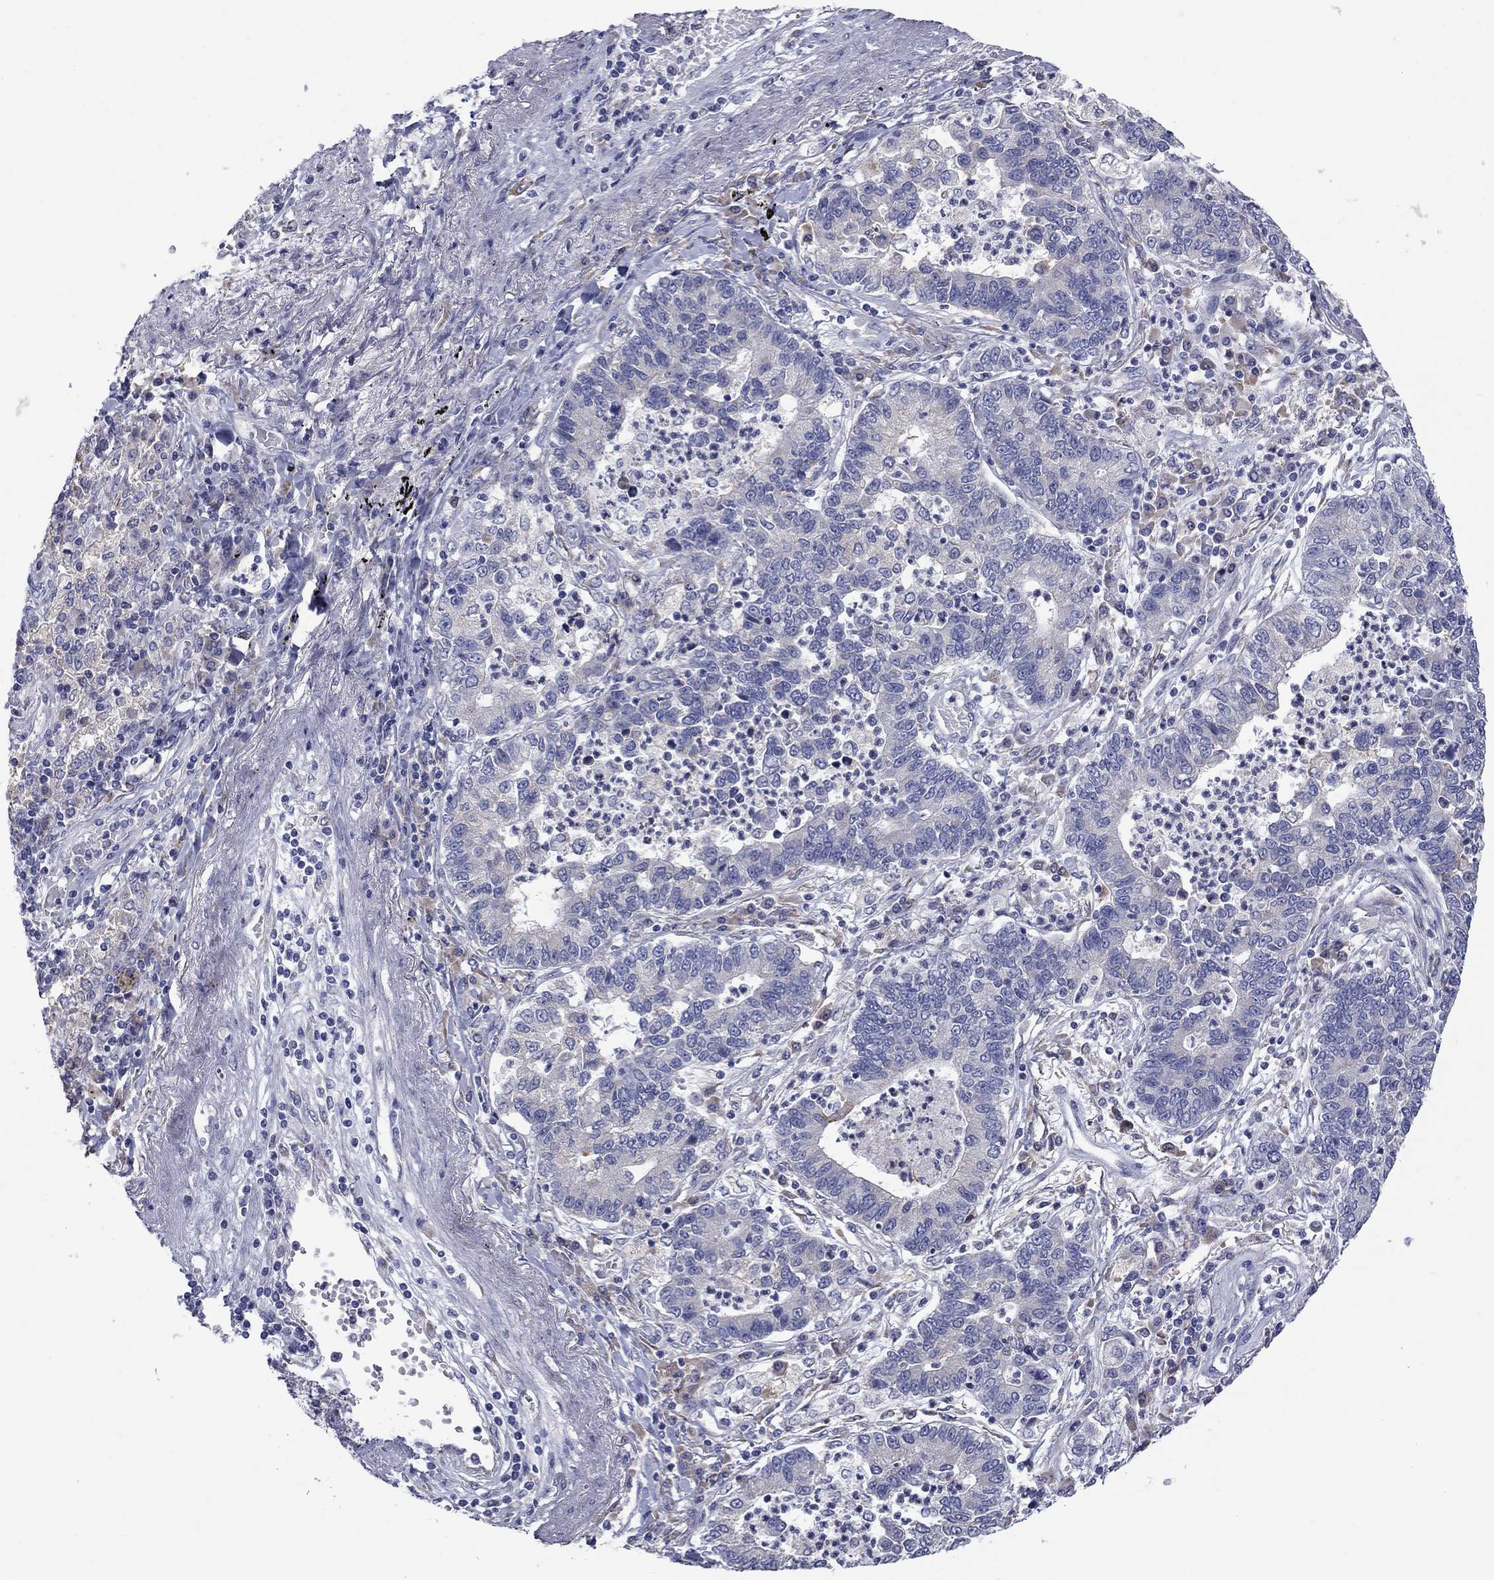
{"staining": {"intensity": "negative", "quantity": "none", "location": "none"}, "tissue": "lung cancer", "cell_type": "Tumor cells", "image_type": "cancer", "snomed": [{"axis": "morphology", "description": "Adenocarcinoma, NOS"}, {"axis": "topography", "description": "Lung"}], "caption": "Lung adenocarcinoma stained for a protein using IHC shows no positivity tumor cells.", "gene": "TMPRSS11A", "patient": {"sex": "female", "age": 57}}